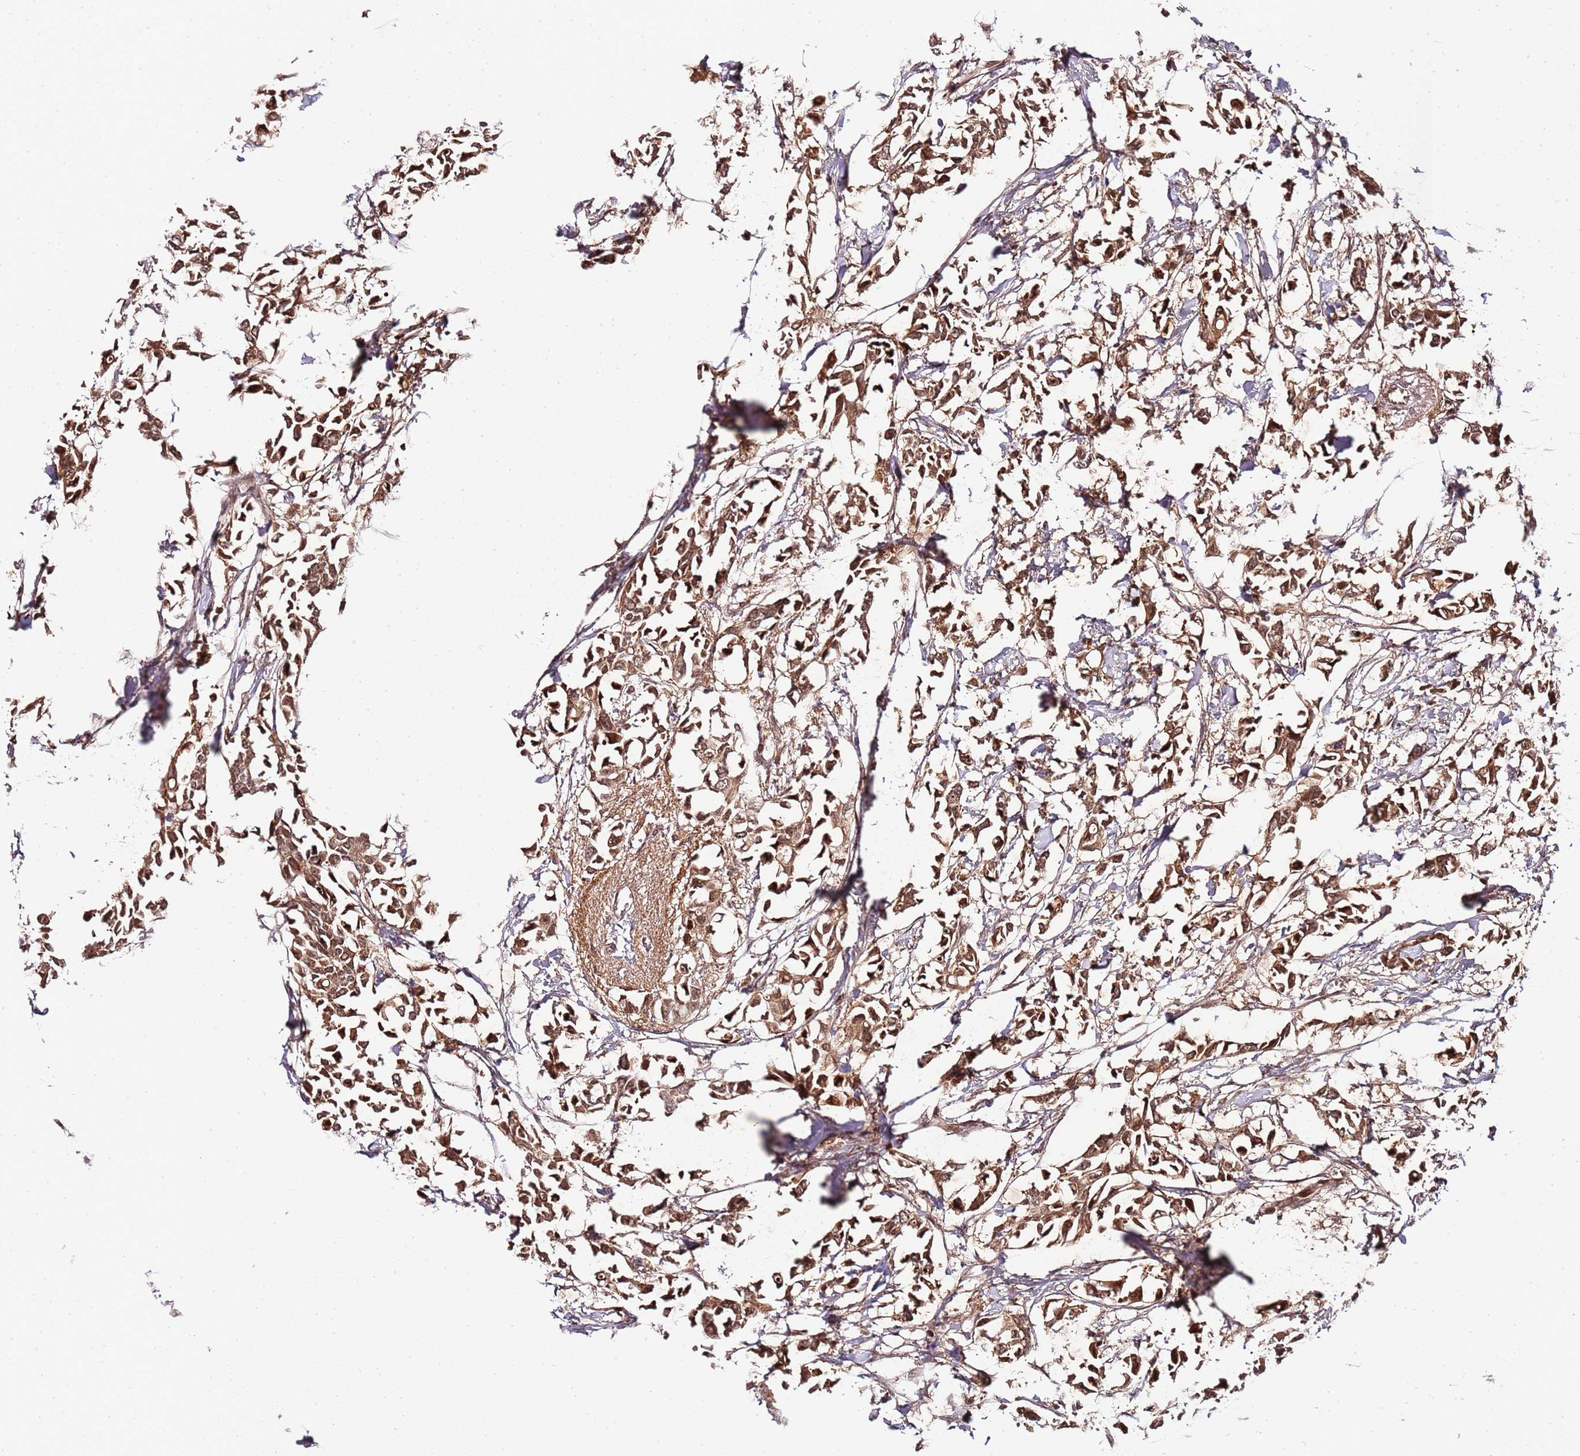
{"staining": {"intensity": "moderate", "quantity": ">75%", "location": "cytoplasmic/membranous"}, "tissue": "breast cancer", "cell_type": "Tumor cells", "image_type": "cancer", "snomed": [{"axis": "morphology", "description": "Duct carcinoma"}, {"axis": "topography", "description": "Breast"}], "caption": "IHC (DAB) staining of invasive ductal carcinoma (breast) demonstrates moderate cytoplasmic/membranous protein expression in about >75% of tumor cells.", "gene": "EDC3", "patient": {"sex": "female", "age": 41}}